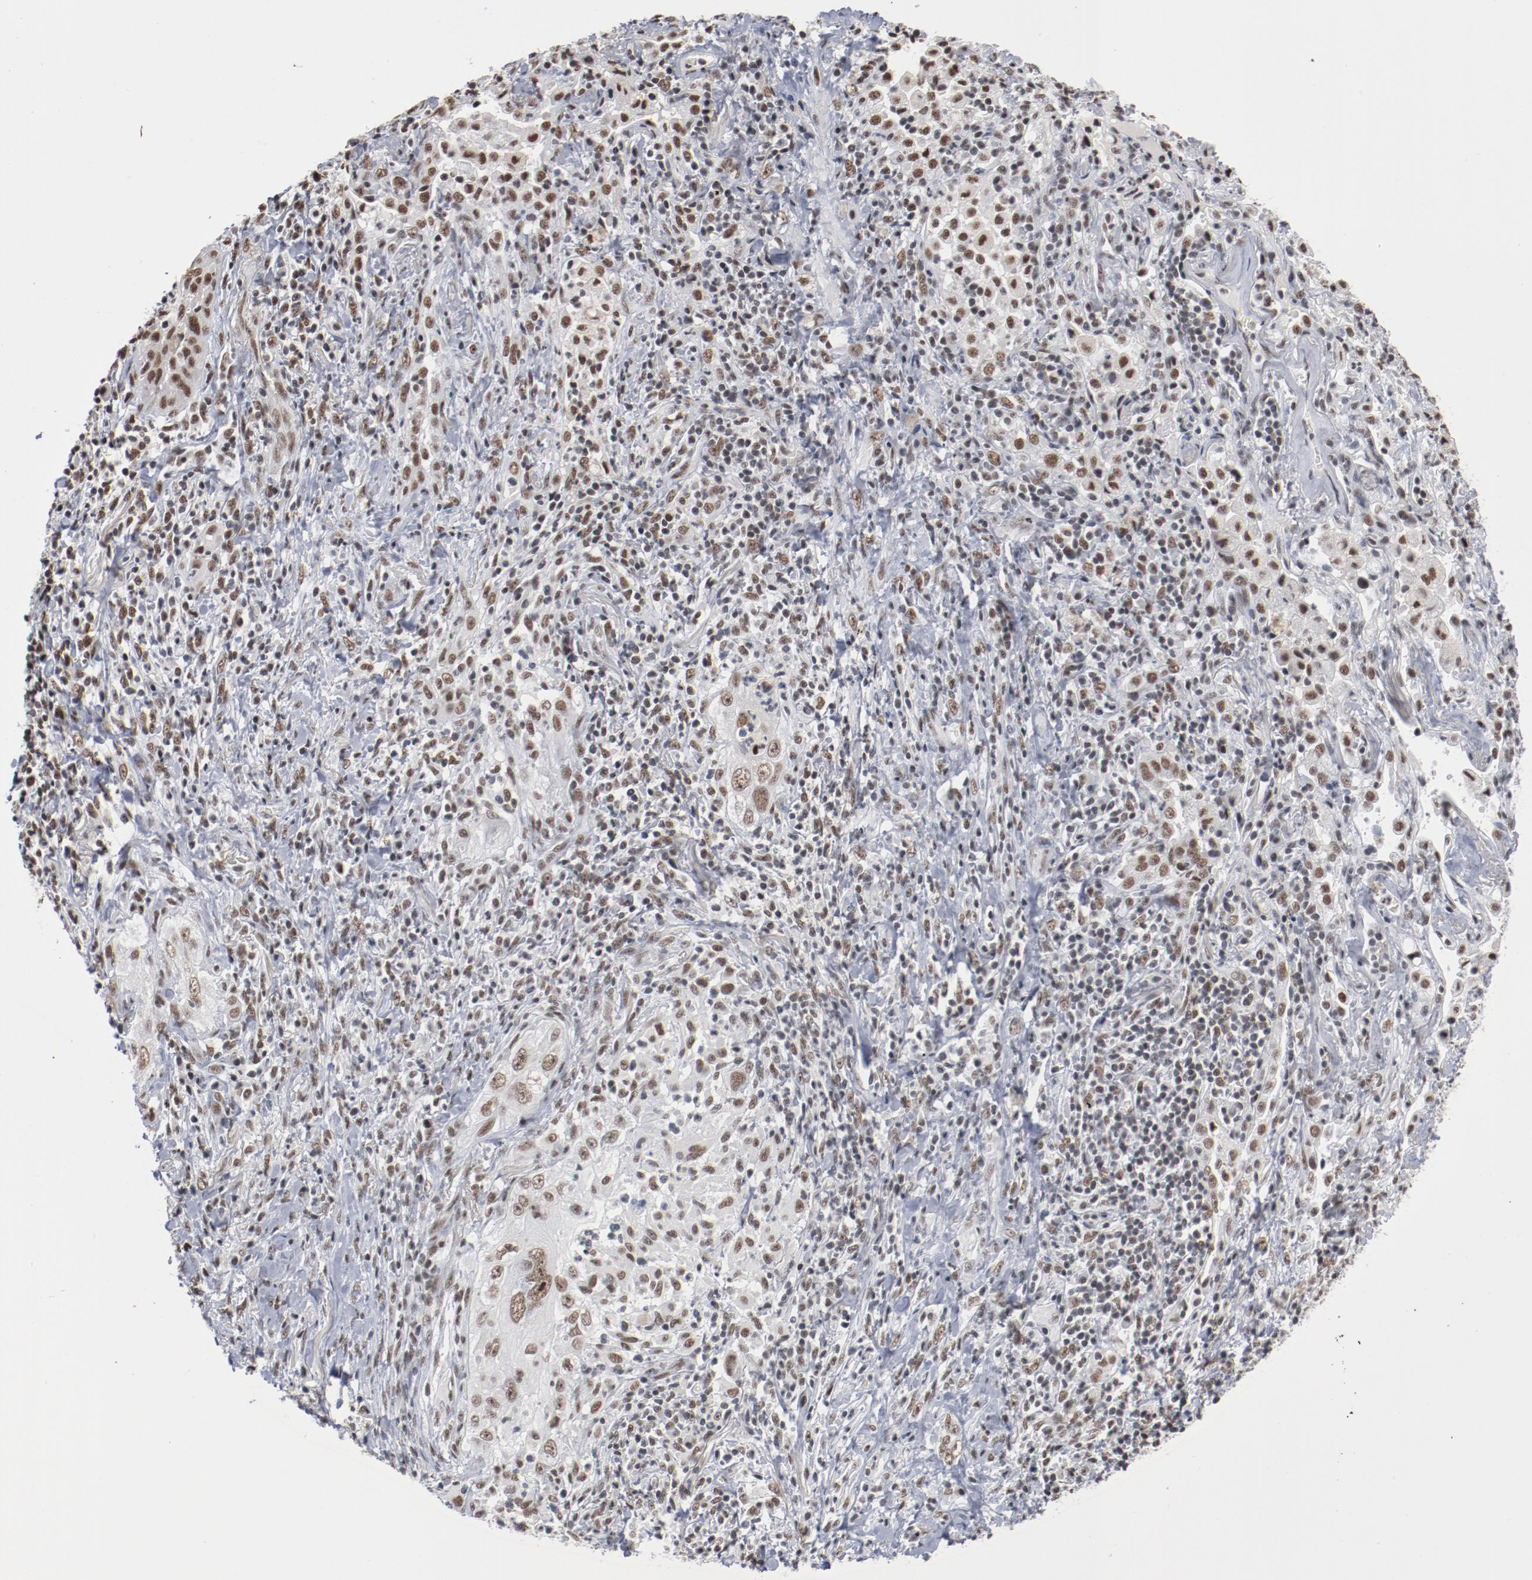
{"staining": {"intensity": "moderate", "quantity": ">75%", "location": "nuclear"}, "tissue": "lung cancer", "cell_type": "Tumor cells", "image_type": "cancer", "snomed": [{"axis": "morphology", "description": "Squamous cell carcinoma, NOS"}, {"axis": "topography", "description": "Lung"}], "caption": "Tumor cells demonstrate medium levels of moderate nuclear staining in about >75% of cells in human squamous cell carcinoma (lung).", "gene": "BUB3", "patient": {"sex": "female", "age": 67}}